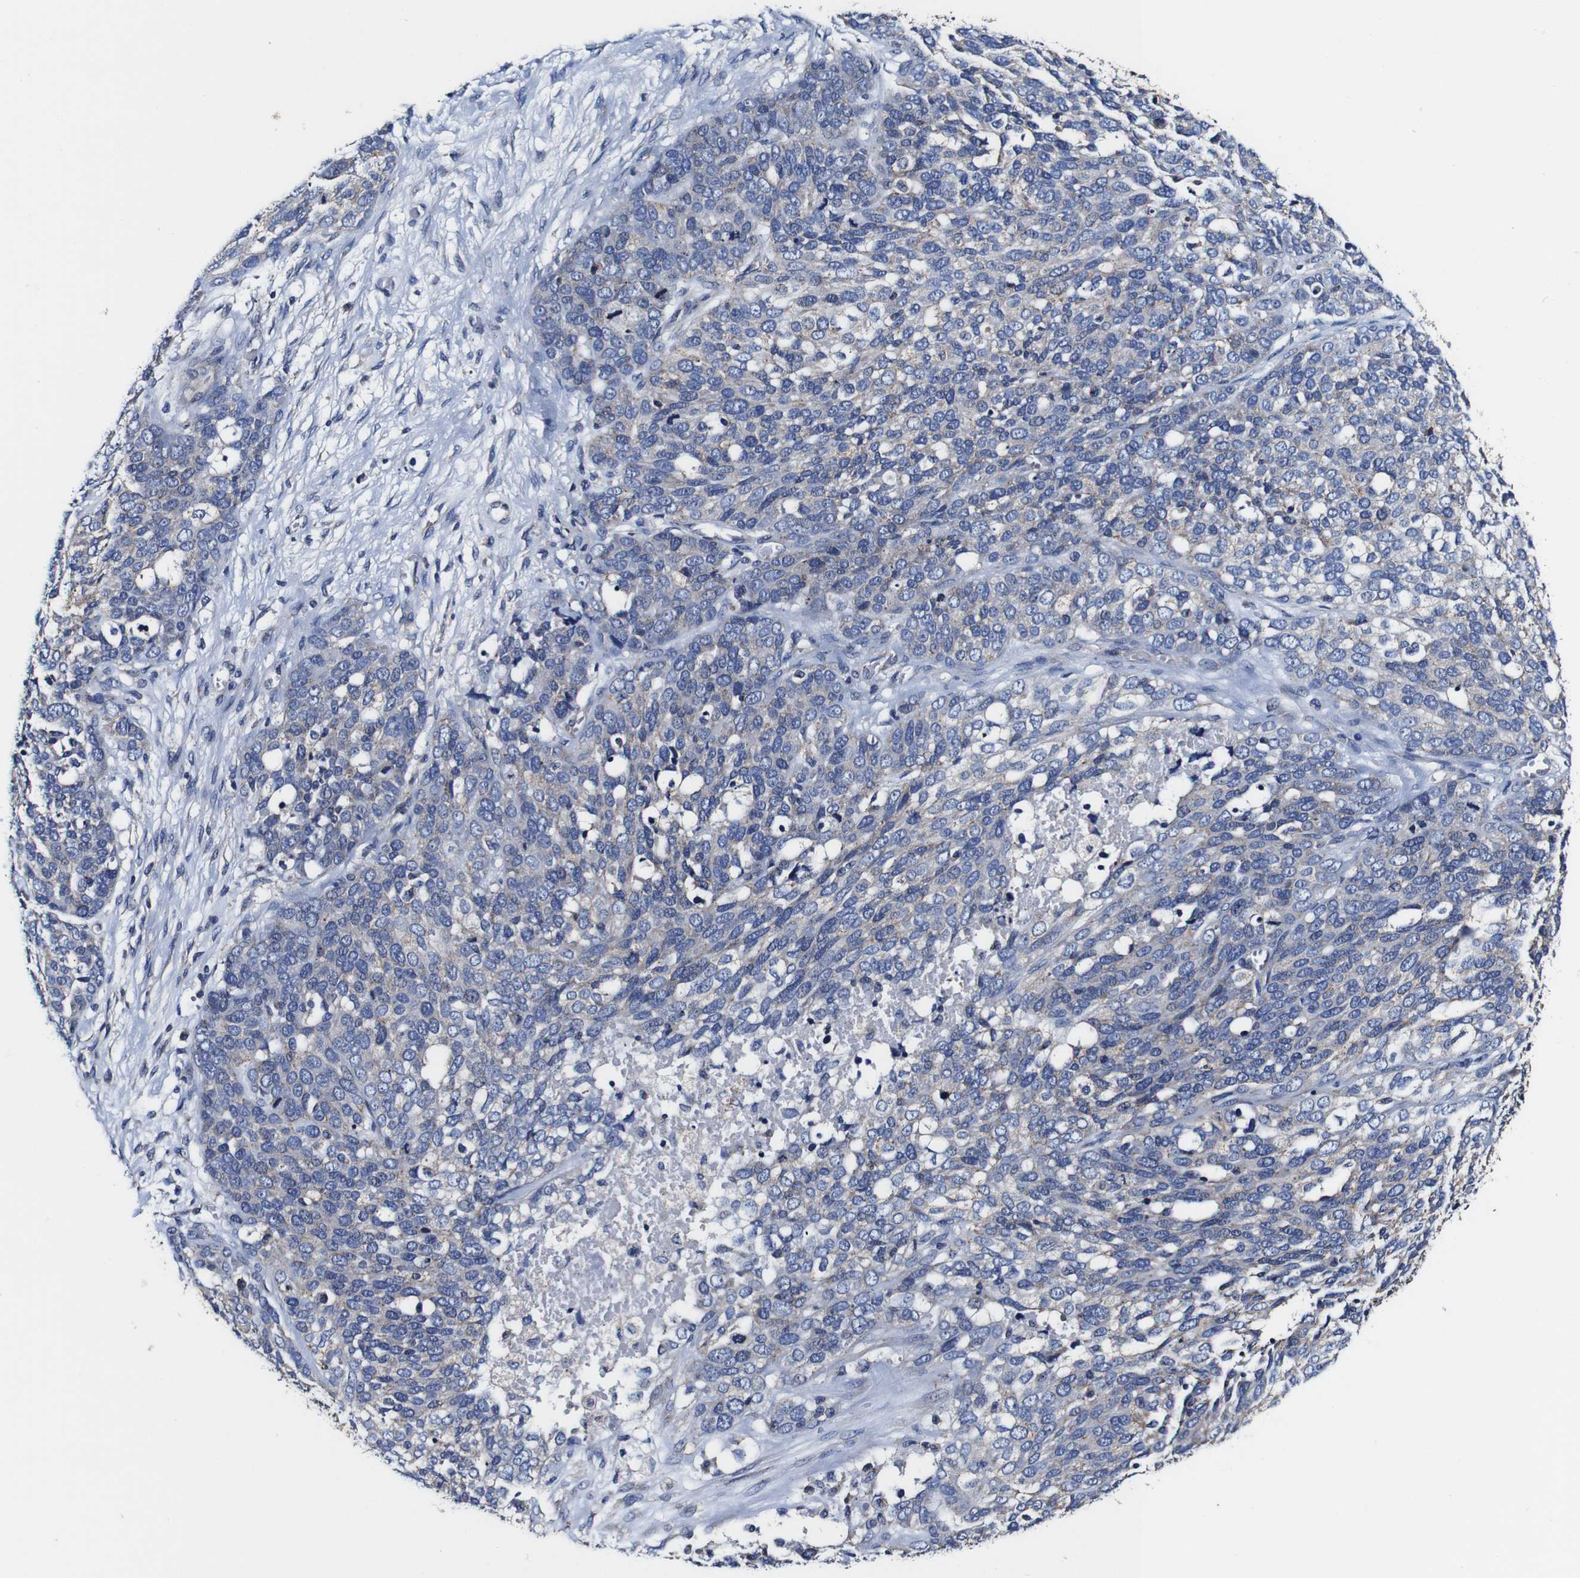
{"staining": {"intensity": "weak", "quantity": "<25%", "location": "cytoplasmic/membranous"}, "tissue": "ovarian cancer", "cell_type": "Tumor cells", "image_type": "cancer", "snomed": [{"axis": "morphology", "description": "Cystadenocarcinoma, serous, NOS"}, {"axis": "topography", "description": "Ovary"}], "caption": "High magnification brightfield microscopy of ovarian cancer stained with DAB (brown) and counterstained with hematoxylin (blue): tumor cells show no significant positivity. (DAB immunohistochemistry (IHC) visualized using brightfield microscopy, high magnification).", "gene": "PDCD6IP", "patient": {"sex": "female", "age": 44}}